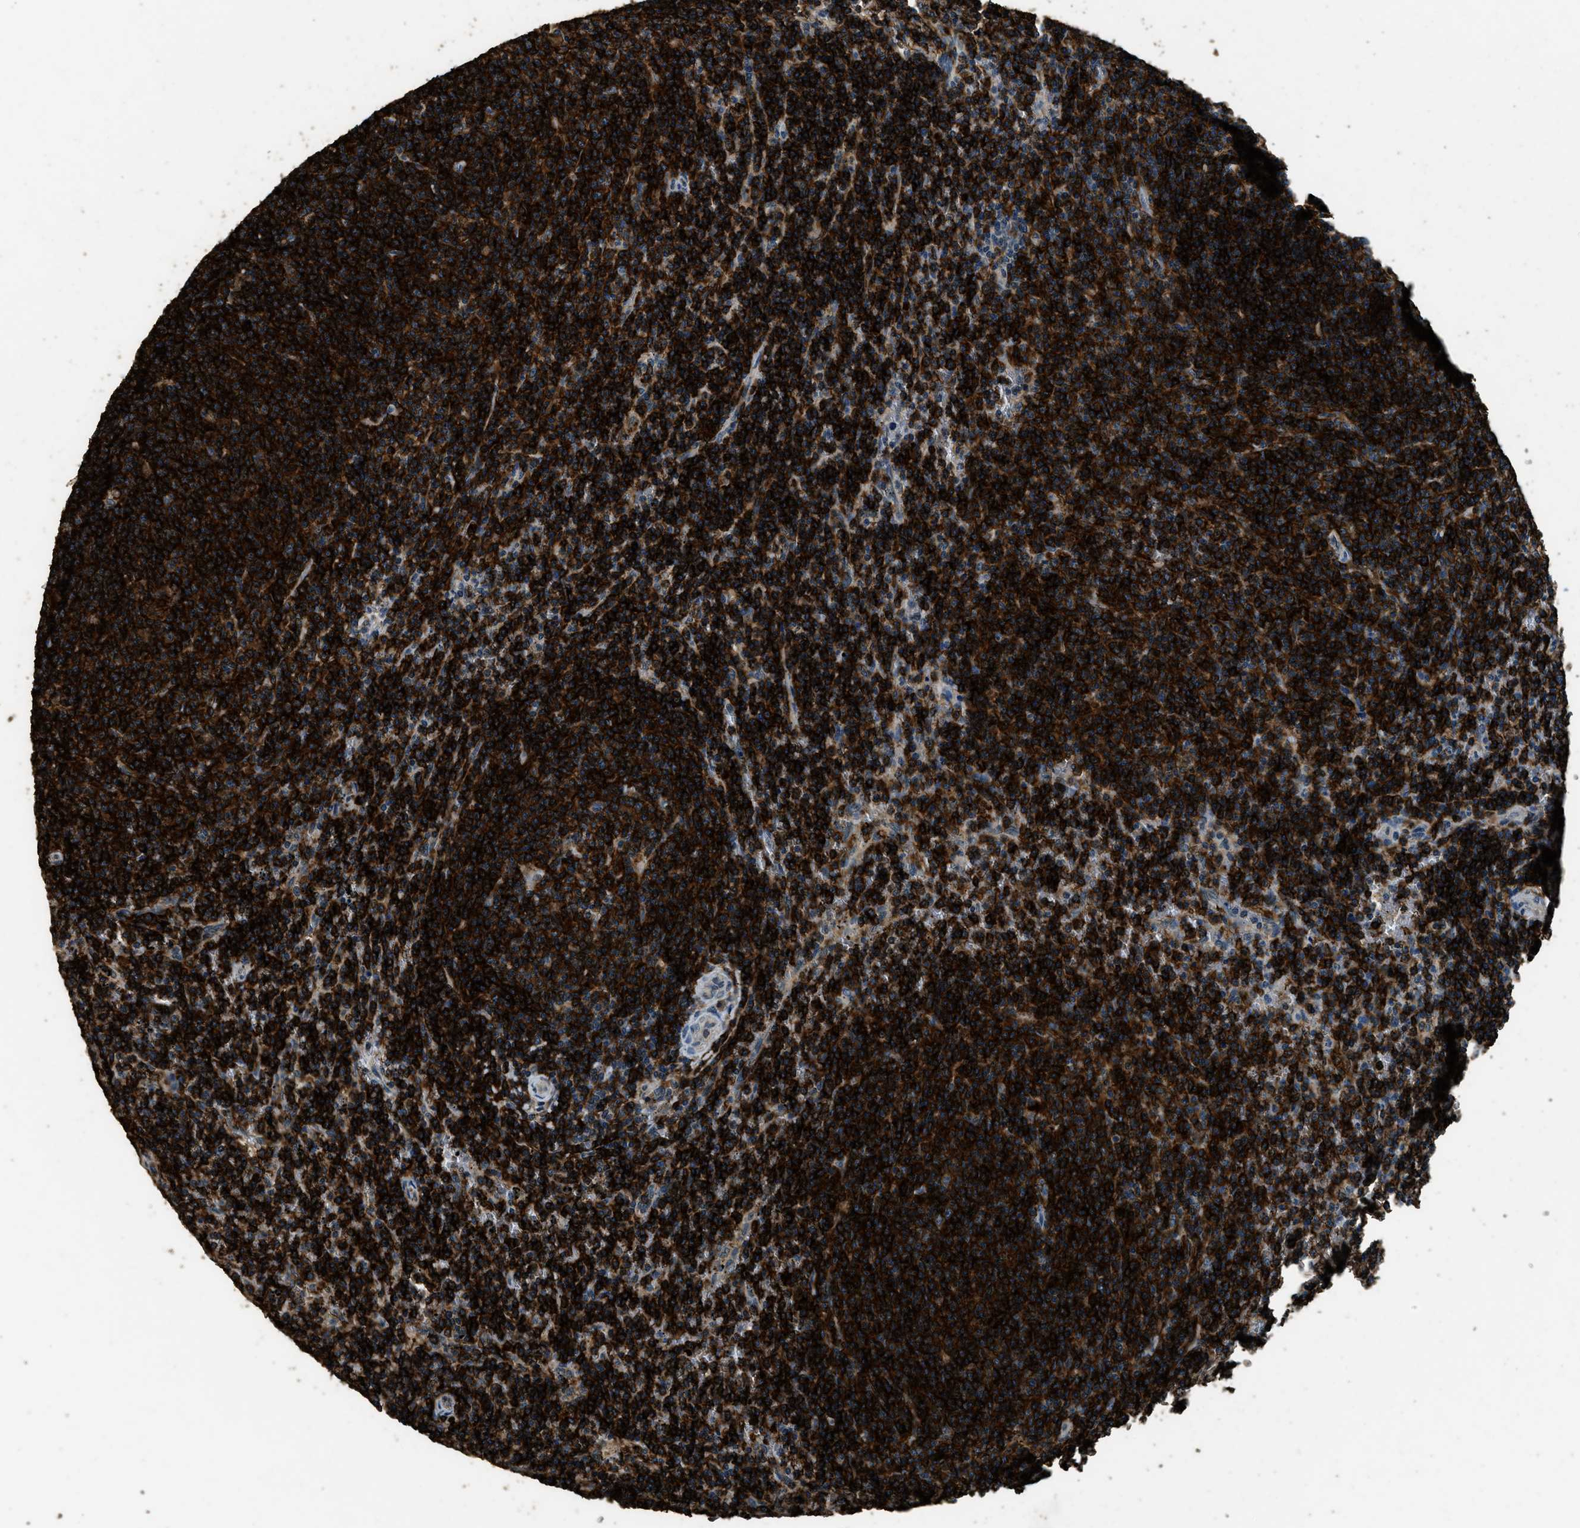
{"staining": {"intensity": "strong", "quantity": ">75%", "location": "cytoplasmic/membranous"}, "tissue": "lymphoma", "cell_type": "Tumor cells", "image_type": "cancer", "snomed": [{"axis": "morphology", "description": "Malignant lymphoma, non-Hodgkin's type, Low grade"}, {"axis": "topography", "description": "Spleen"}], "caption": "About >75% of tumor cells in malignant lymphoma, non-Hodgkin's type (low-grade) exhibit strong cytoplasmic/membranous protein staining as visualized by brown immunohistochemical staining.", "gene": "SALL3", "patient": {"sex": "female", "age": 50}}